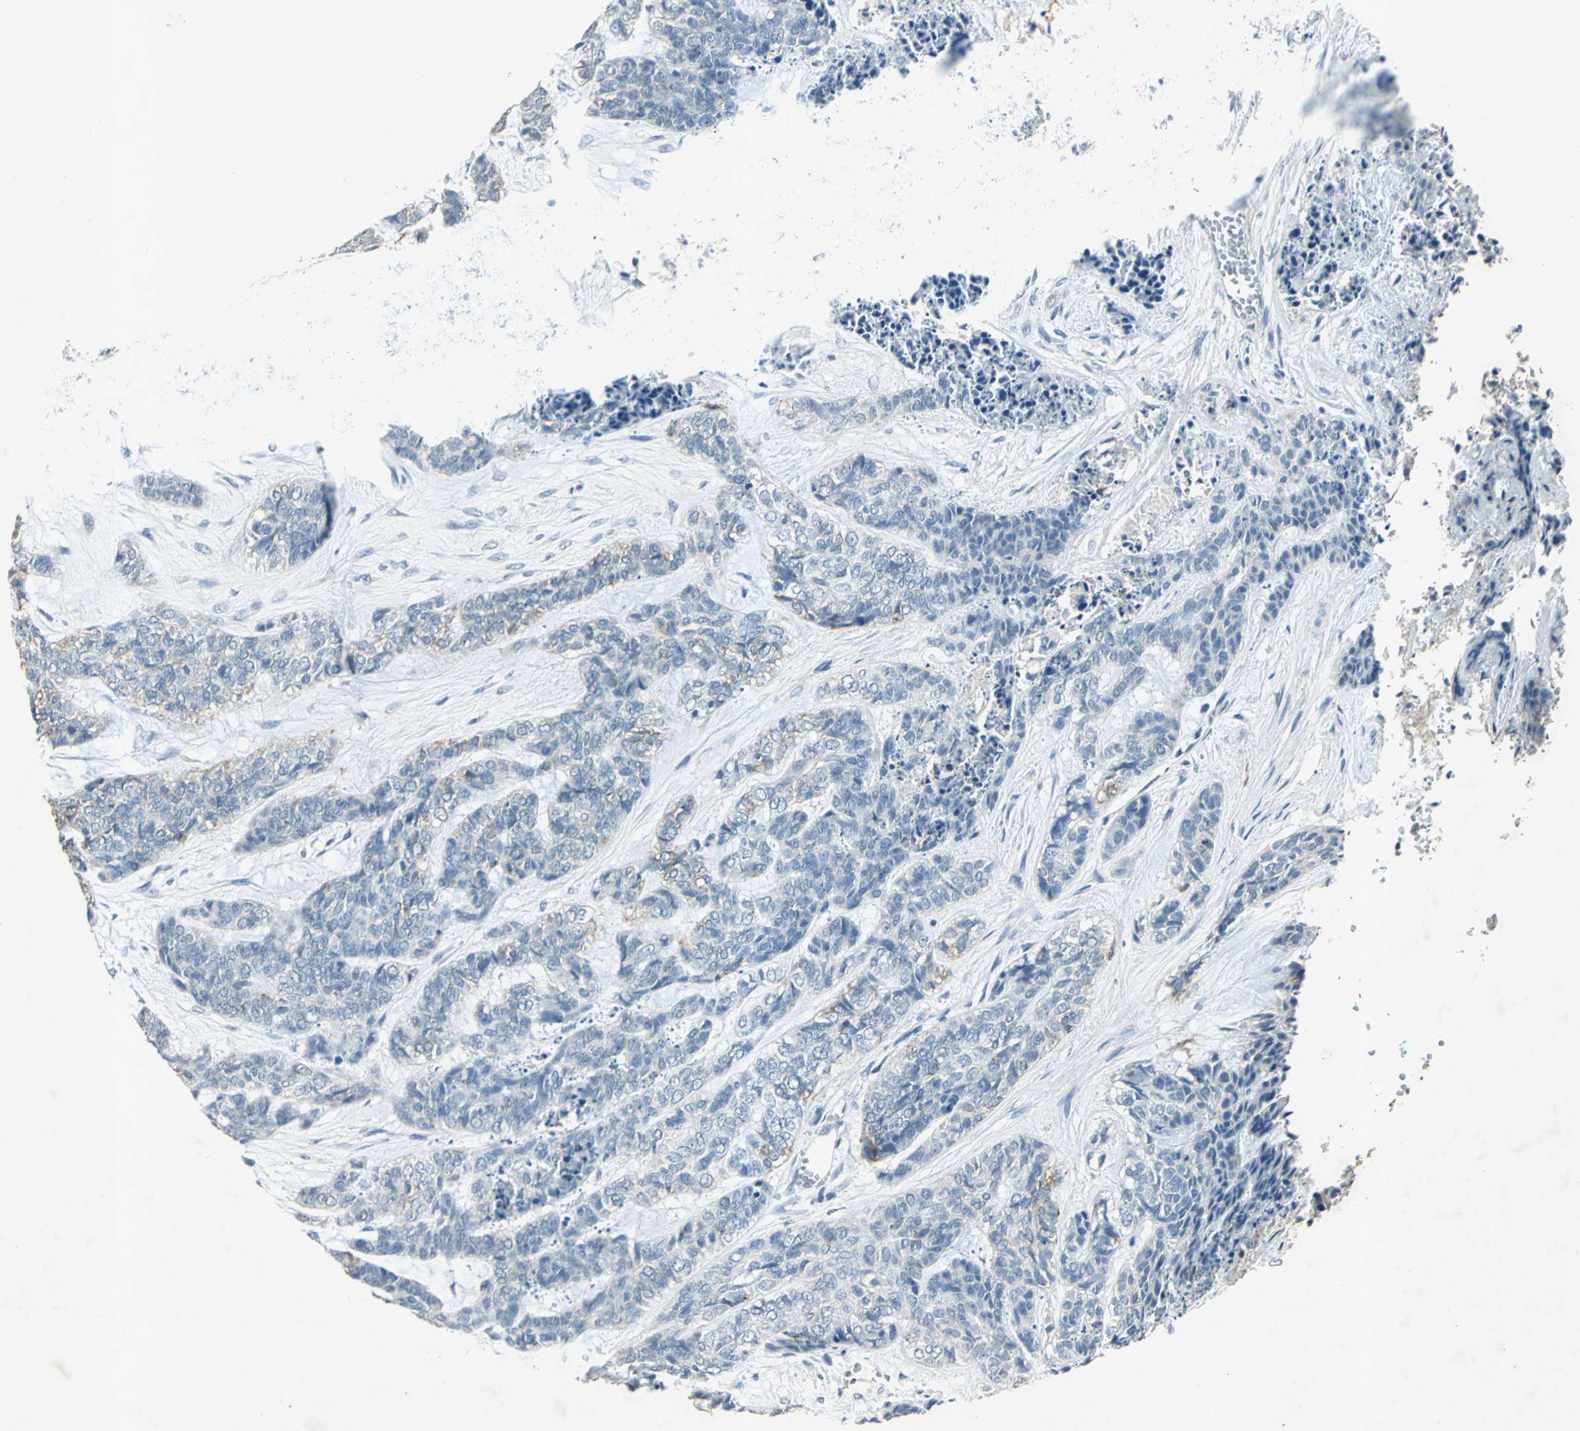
{"staining": {"intensity": "weak", "quantity": "<25%", "location": "cytoplasmic/membranous"}, "tissue": "skin cancer", "cell_type": "Tumor cells", "image_type": "cancer", "snomed": [{"axis": "morphology", "description": "Basal cell carcinoma"}, {"axis": "topography", "description": "Skin"}], "caption": "Micrograph shows no protein expression in tumor cells of skin cancer (basal cell carcinoma) tissue.", "gene": "CAMK2B", "patient": {"sex": "female", "age": 64}}